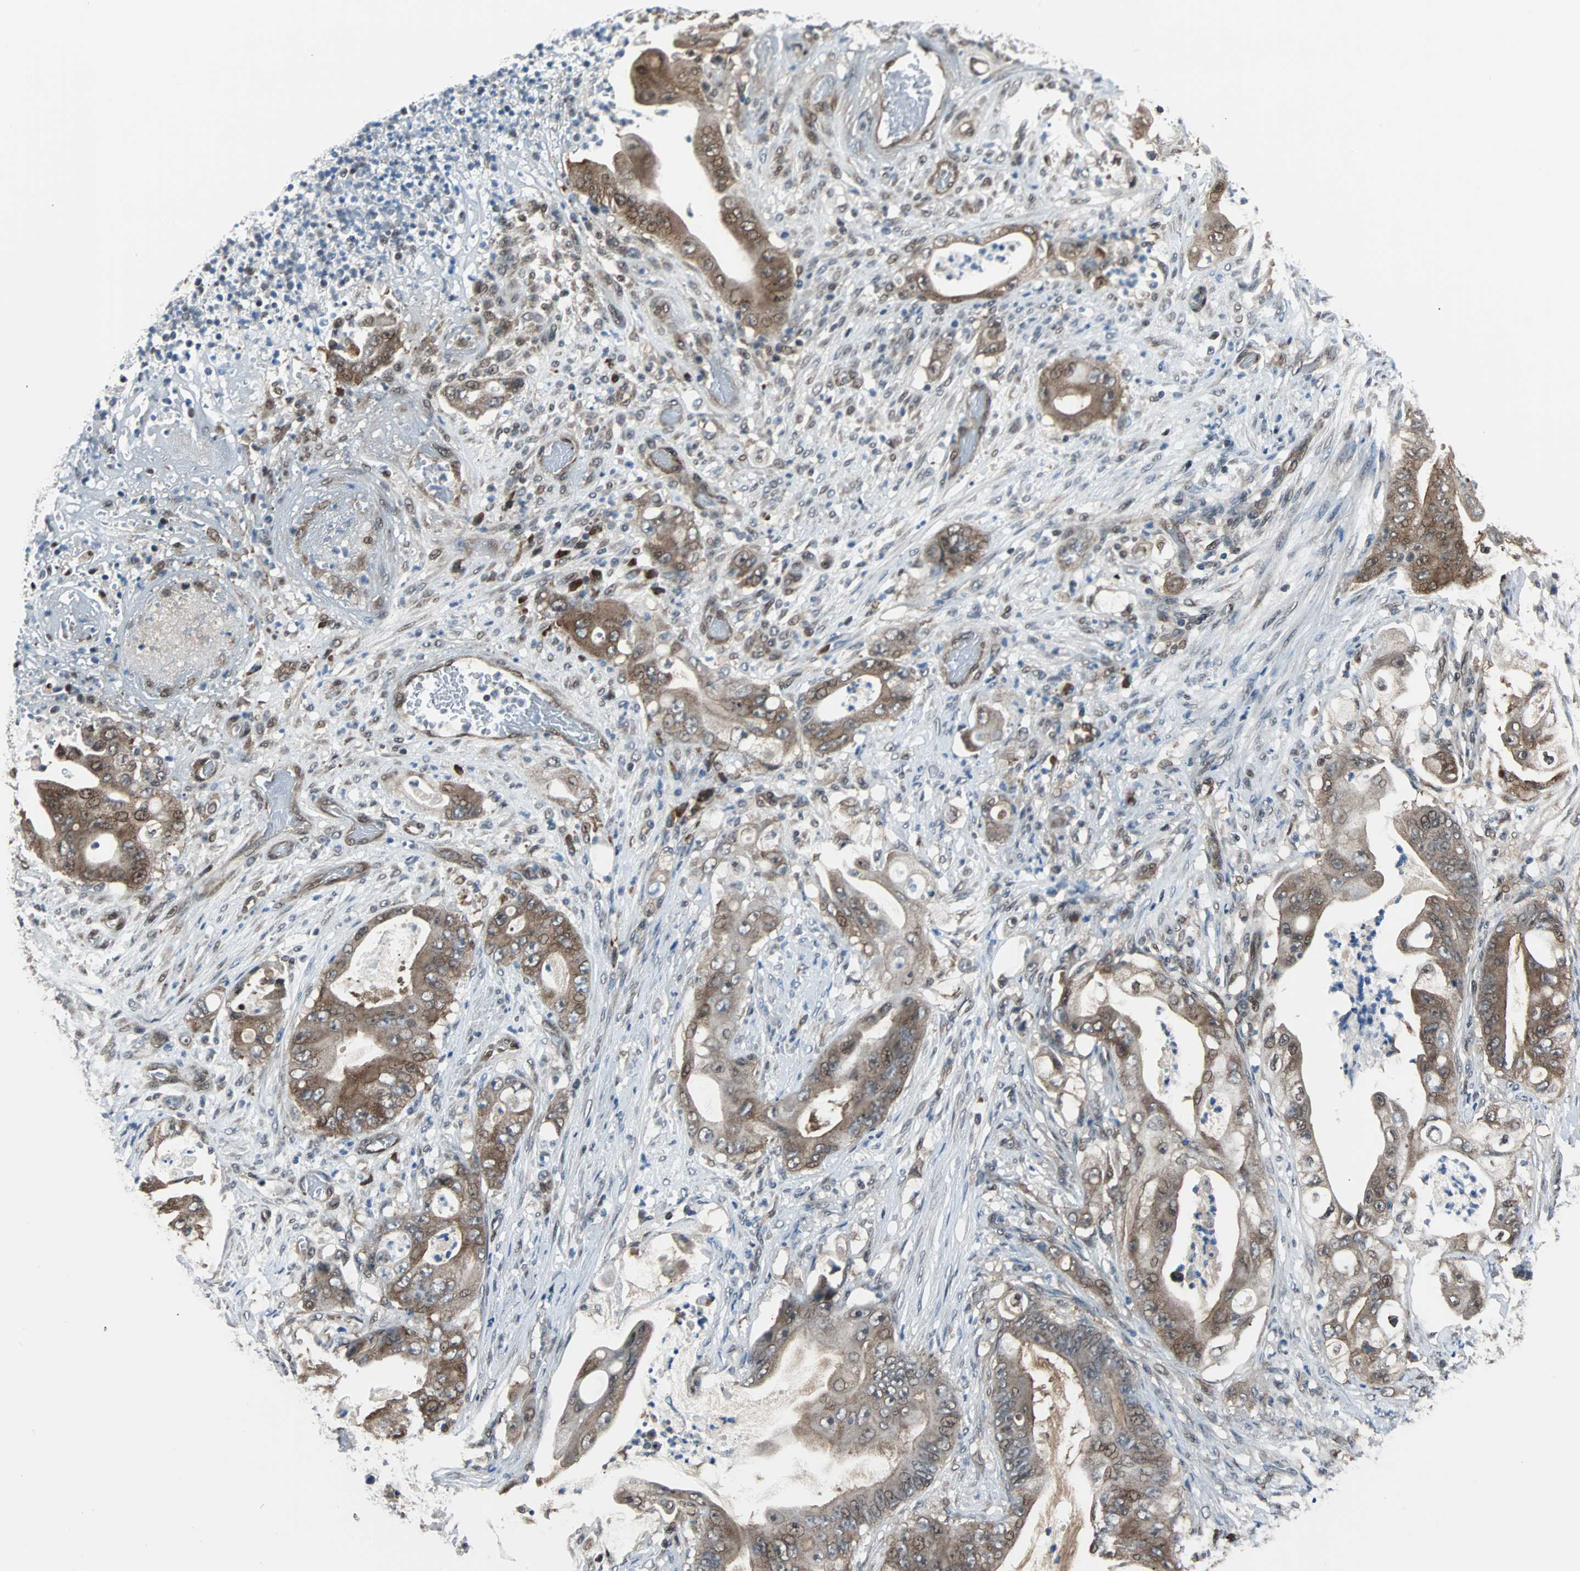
{"staining": {"intensity": "moderate", "quantity": ">75%", "location": "cytoplasmic/membranous,nuclear"}, "tissue": "stomach cancer", "cell_type": "Tumor cells", "image_type": "cancer", "snomed": [{"axis": "morphology", "description": "Adenocarcinoma, NOS"}, {"axis": "topography", "description": "Stomach"}], "caption": "Tumor cells reveal medium levels of moderate cytoplasmic/membranous and nuclear expression in approximately >75% of cells in stomach adenocarcinoma. (Stains: DAB (3,3'-diaminobenzidine) in brown, nuclei in blue, Microscopy: brightfield microscopy at high magnification).", "gene": "VCP", "patient": {"sex": "female", "age": 73}}